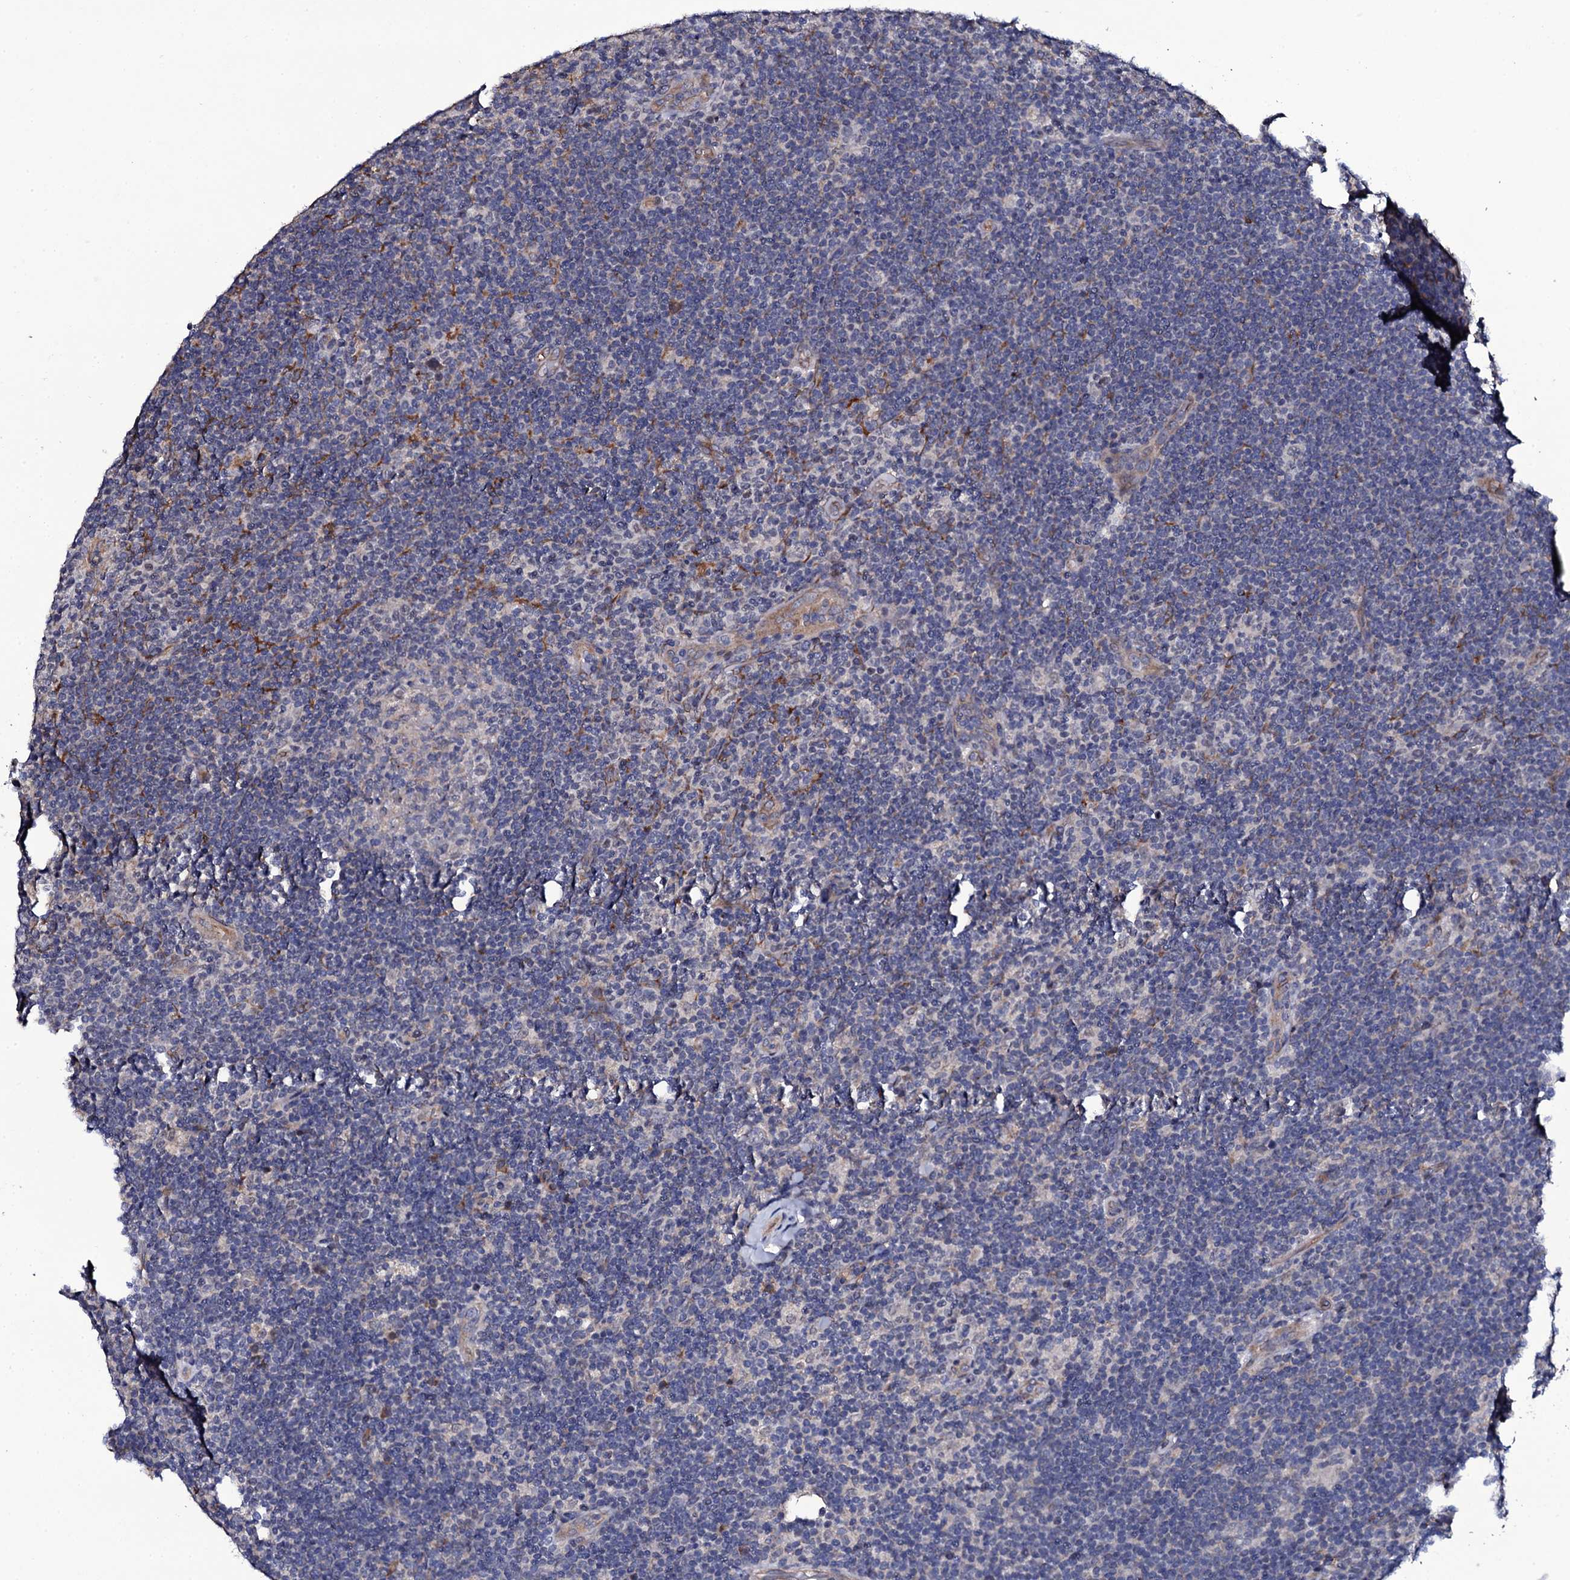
{"staining": {"intensity": "negative", "quantity": "none", "location": "none"}, "tissue": "lymphoma", "cell_type": "Tumor cells", "image_type": "cancer", "snomed": [{"axis": "morphology", "description": "Hodgkin's disease, NOS"}, {"axis": "topography", "description": "Lymph node"}], "caption": "This is an immunohistochemistry histopathology image of human lymphoma. There is no staining in tumor cells.", "gene": "GAREM1", "patient": {"sex": "female", "age": 57}}